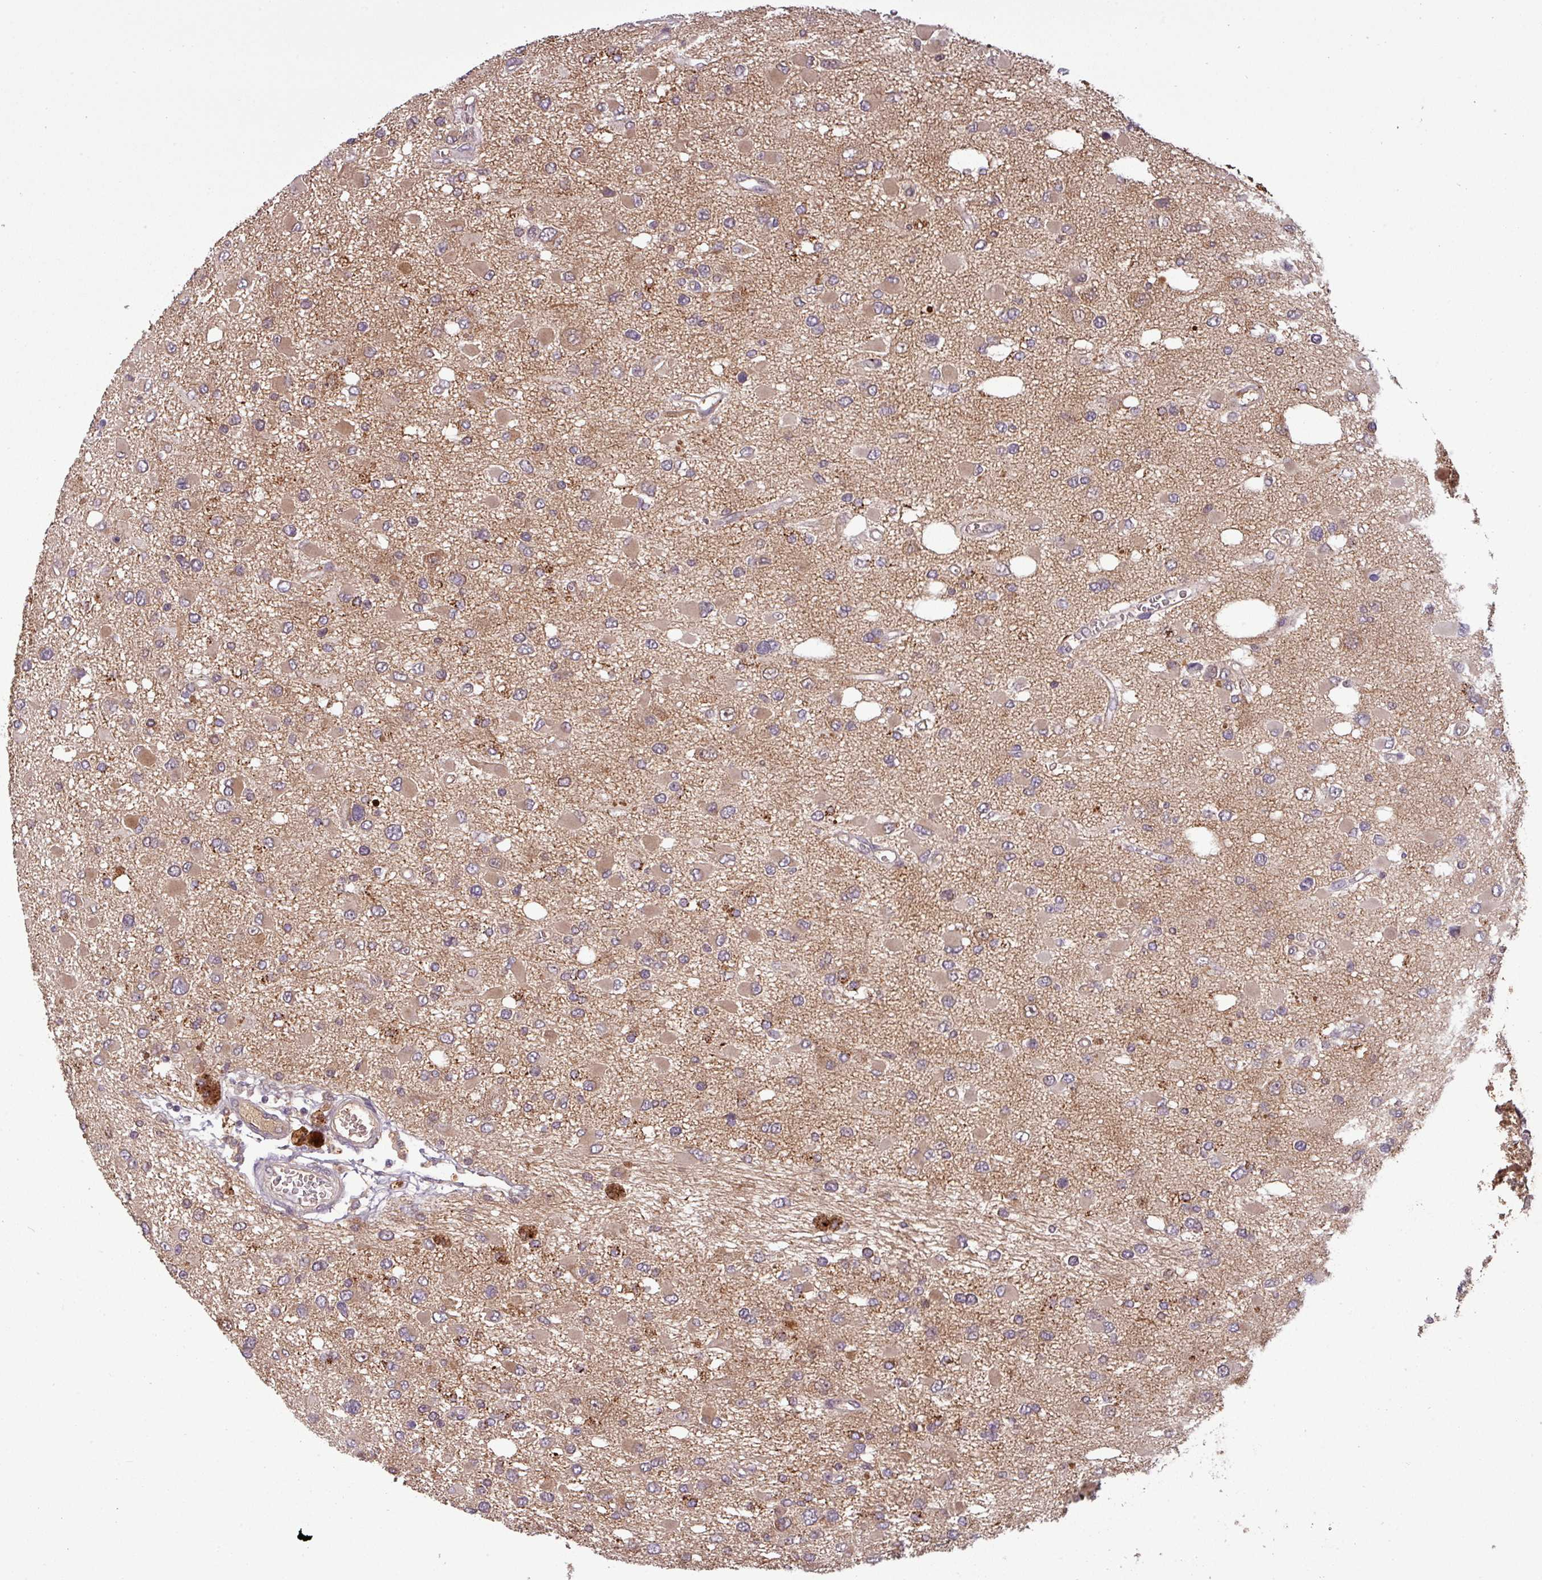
{"staining": {"intensity": "moderate", "quantity": "25%-75%", "location": "cytoplasmic/membranous"}, "tissue": "glioma", "cell_type": "Tumor cells", "image_type": "cancer", "snomed": [{"axis": "morphology", "description": "Glioma, malignant, High grade"}, {"axis": "topography", "description": "Brain"}], "caption": "Brown immunohistochemical staining in malignant glioma (high-grade) reveals moderate cytoplasmic/membranous expression in about 25%-75% of tumor cells.", "gene": "PUS1", "patient": {"sex": "male", "age": 53}}